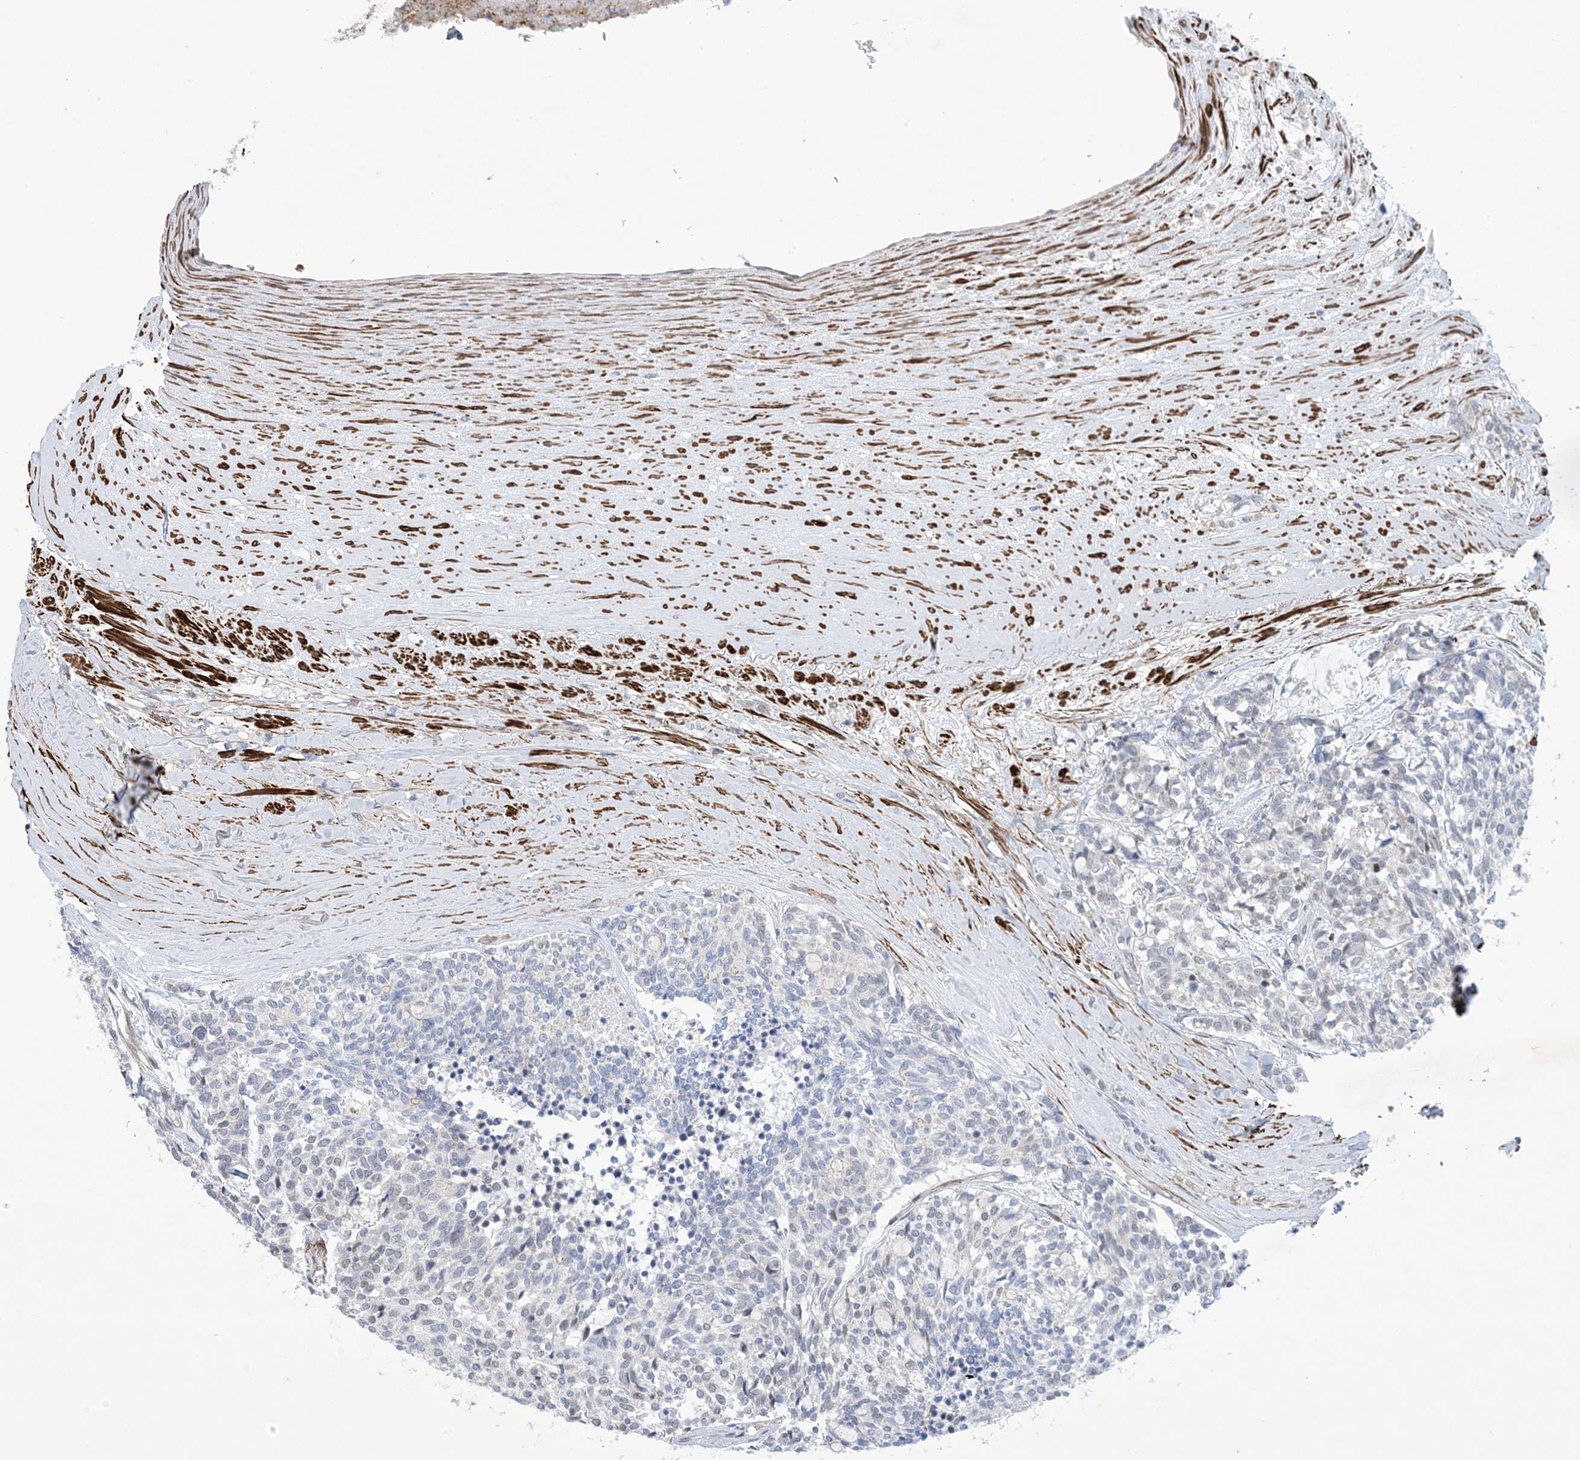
{"staining": {"intensity": "weak", "quantity": "<25%", "location": "nuclear"}, "tissue": "carcinoid", "cell_type": "Tumor cells", "image_type": "cancer", "snomed": [{"axis": "morphology", "description": "Carcinoid, malignant, NOS"}, {"axis": "topography", "description": "Pancreas"}], "caption": "DAB immunohistochemical staining of human malignant carcinoid demonstrates no significant positivity in tumor cells.", "gene": "ZNF8", "patient": {"sex": "female", "age": 54}}